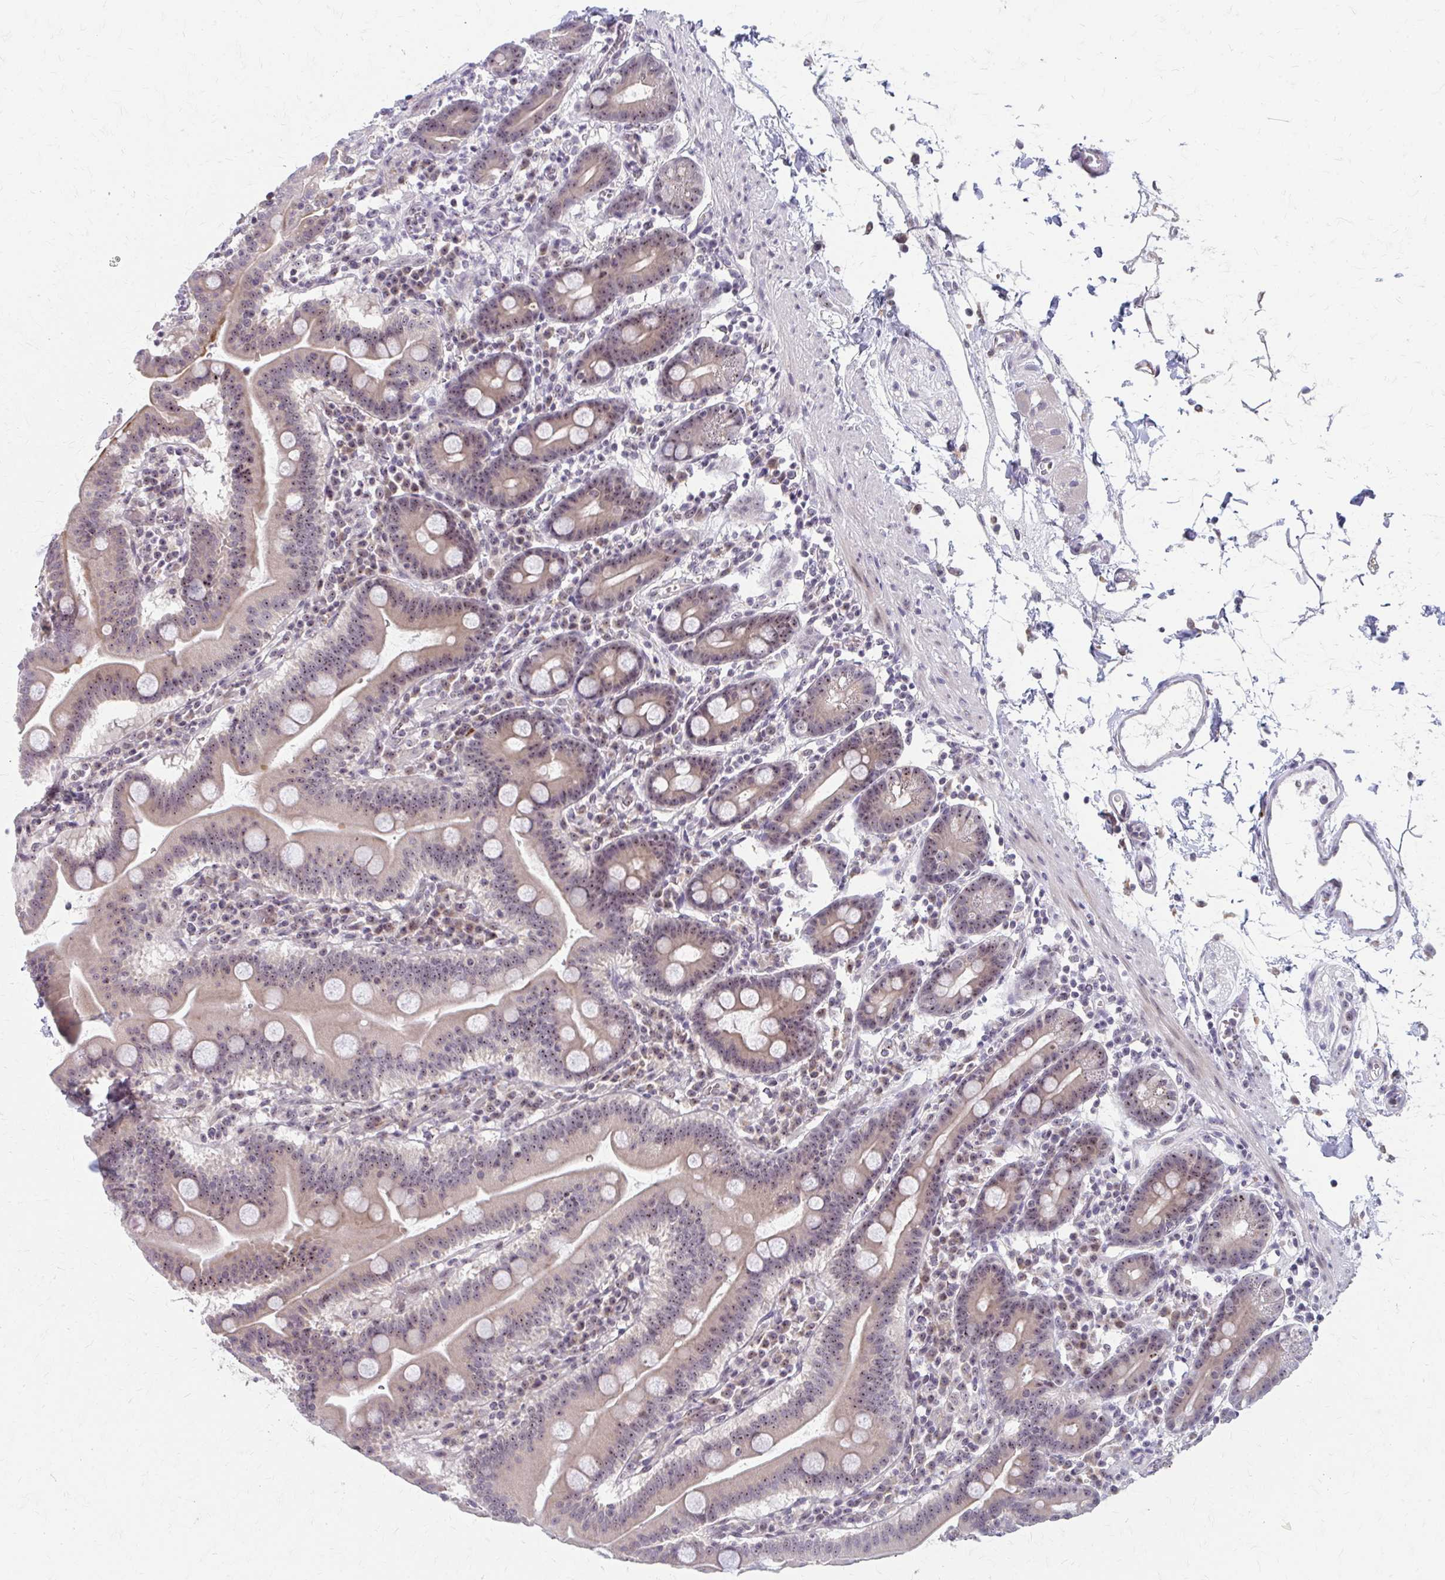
{"staining": {"intensity": "weak", "quantity": "25%-75%", "location": "nuclear"}, "tissue": "duodenum", "cell_type": "Glandular cells", "image_type": "normal", "snomed": [{"axis": "morphology", "description": "Normal tissue, NOS"}, {"axis": "topography", "description": "Pancreas"}, {"axis": "topography", "description": "Duodenum"}], "caption": "Immunohistochemistry of unremarkable duodenum shows low levels of weak nuclear positivity in approximately 25%-75% of glandular cells. Using DAB (brown) and hematoxylin (blue) stains, captured at high magnification using brightfield microscopy.", "gene": "NUDT16", "patient": {"sex": "male", "age": 59}}